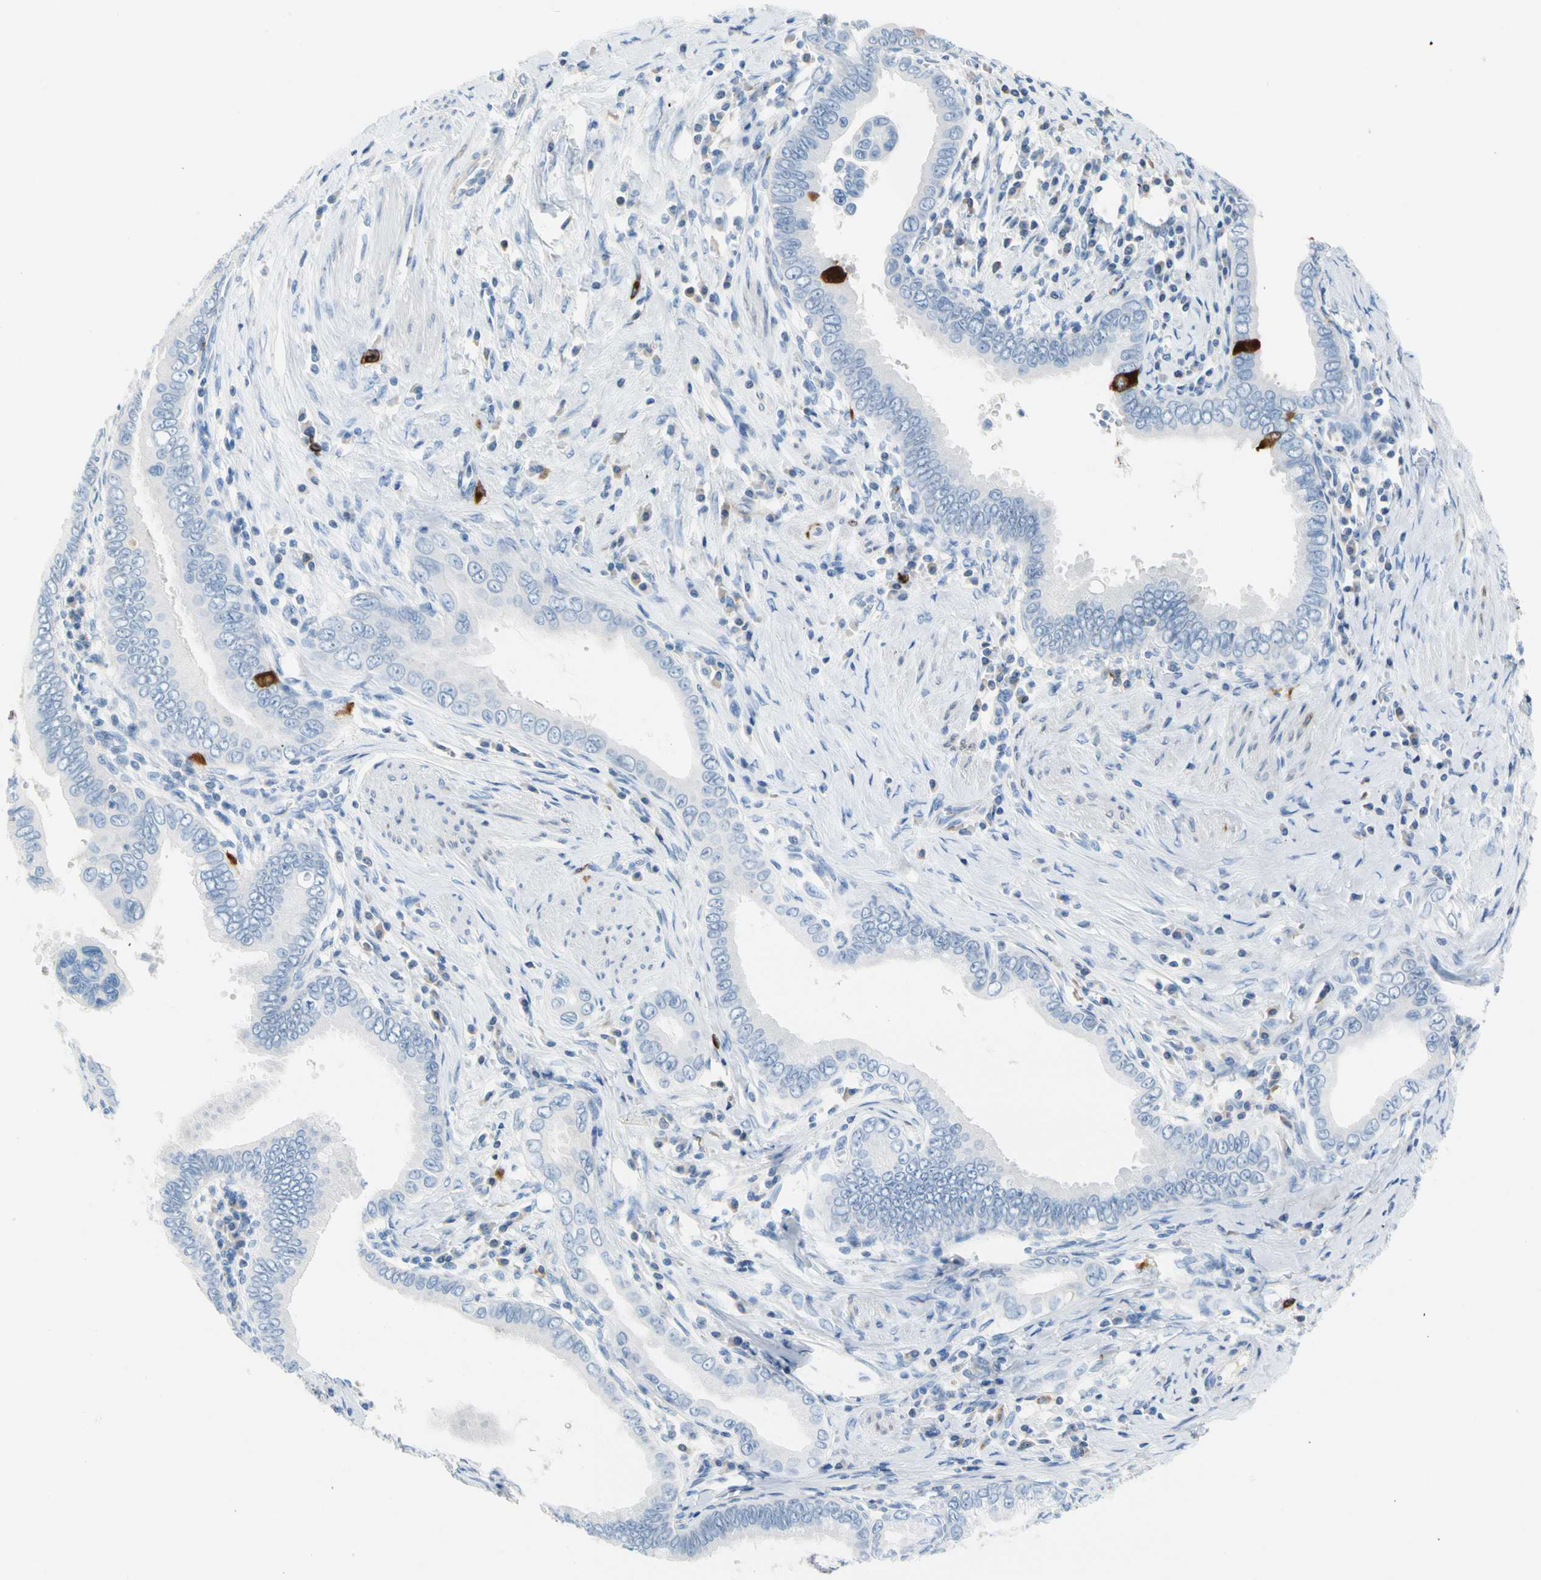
{"staining": {"intensity": "moderate", "quantity": "<25%", "location": "cytoplasmic/membranous"}, "tissue": "pancreatic cancer", "cell_type": "Tumor cells", "image_type": "cancer", "snomed": [{"axis": "morphology", "description": "Normal tissue, NOS"}, {"axis": "topography", "description": "Lymph node"}], "caption": "A brown stain highlights moderate cytoplasmic/membranous expression of a protein in pancreatic cancer tumor cells. (DAB (3,3'-diaminobenzidine) = brown stain, brightfield microscopy at high magnification).", "gene": "TACC3", "patient": {"sex": "male", "age": 50}}